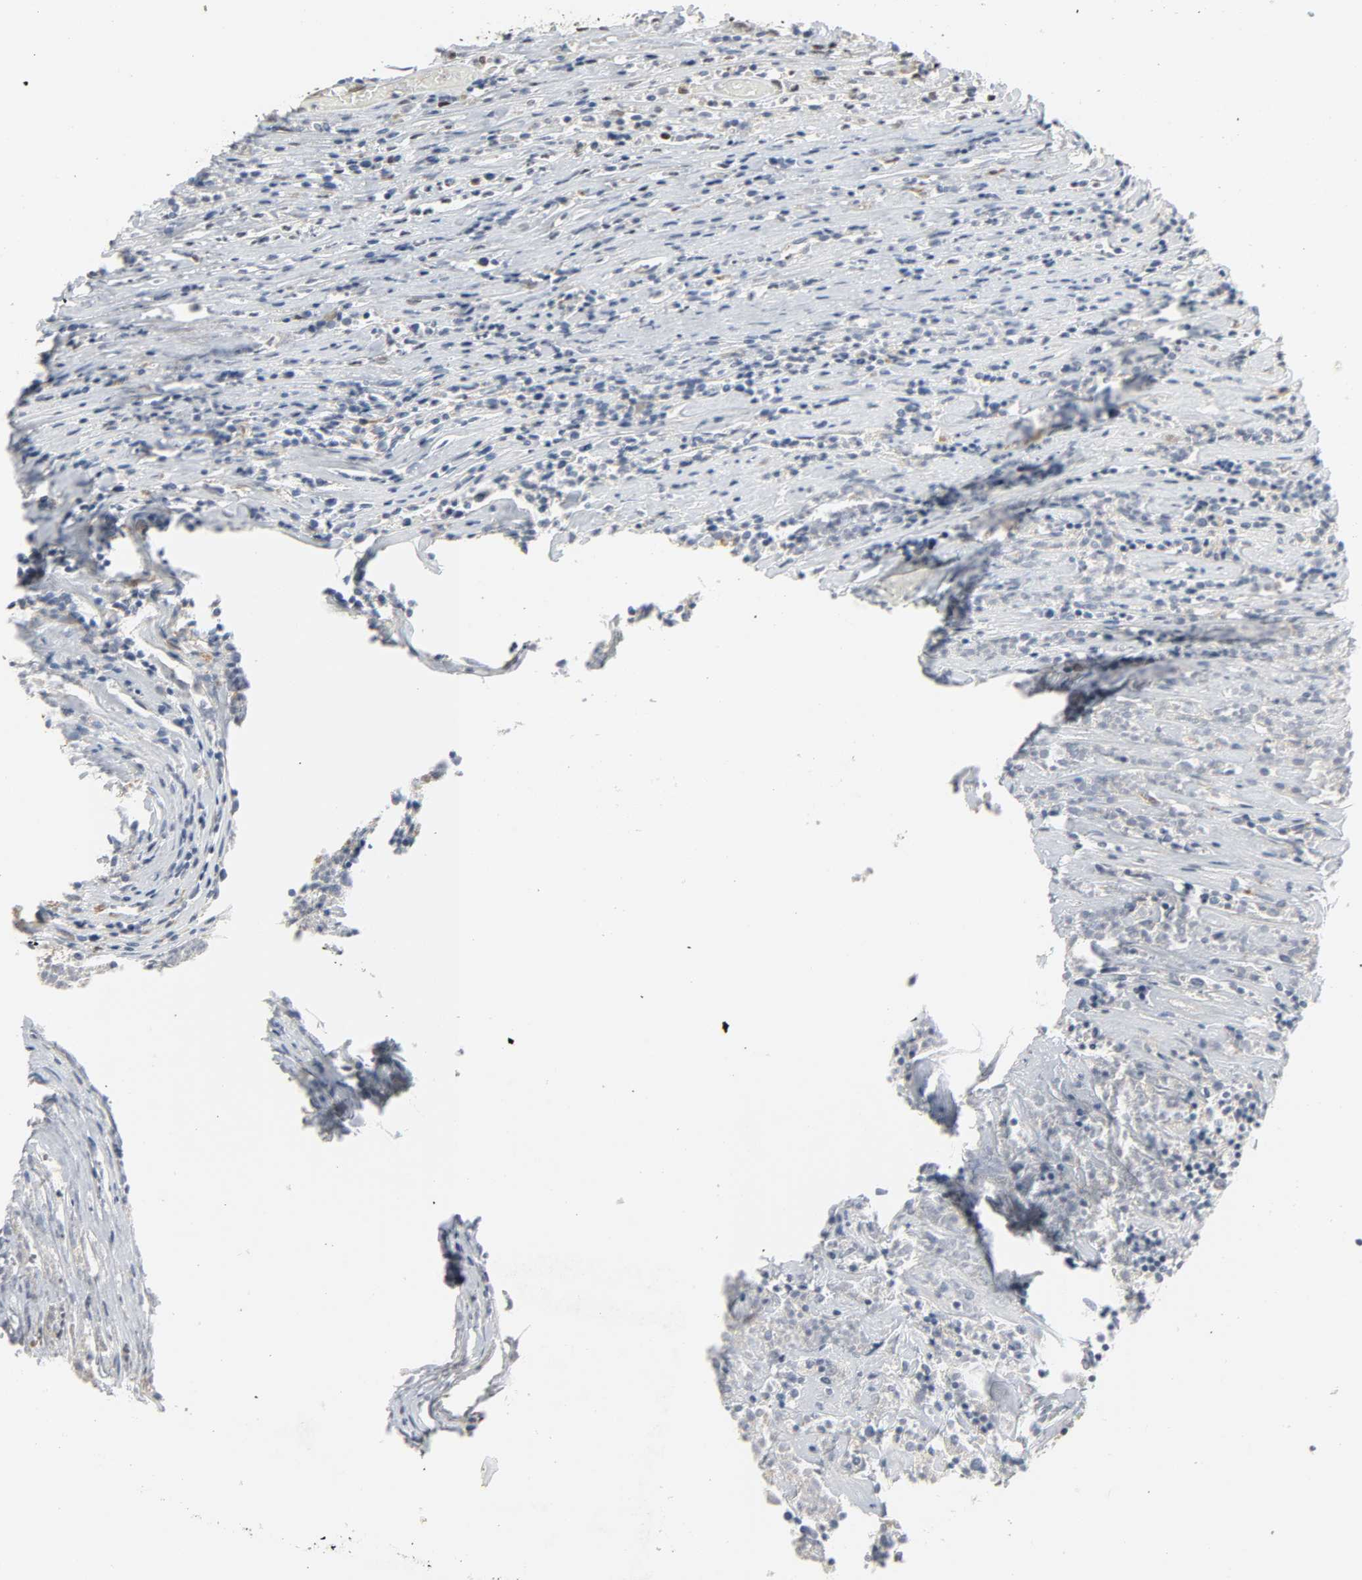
{"staining": {"intensity": "weak", "quantity": ">75%", "location": "nuclear"}, "tissue": "lymphoma", "cell_type": "Tumor cells", "image_type": "cancer", "snomed": [{"axis": "morphology", "description": "Malignant lymphoma, non-Hodgkin's type, High grade"}, {"axis": "topography", "description": "Lymph node"}], "caption": "Lymphoma stained with IHC displays weak nuclear staining in about >75% of tumor cells.", "gene": "DAZAP1", "patient": {"sex": "female", "age": 73}}